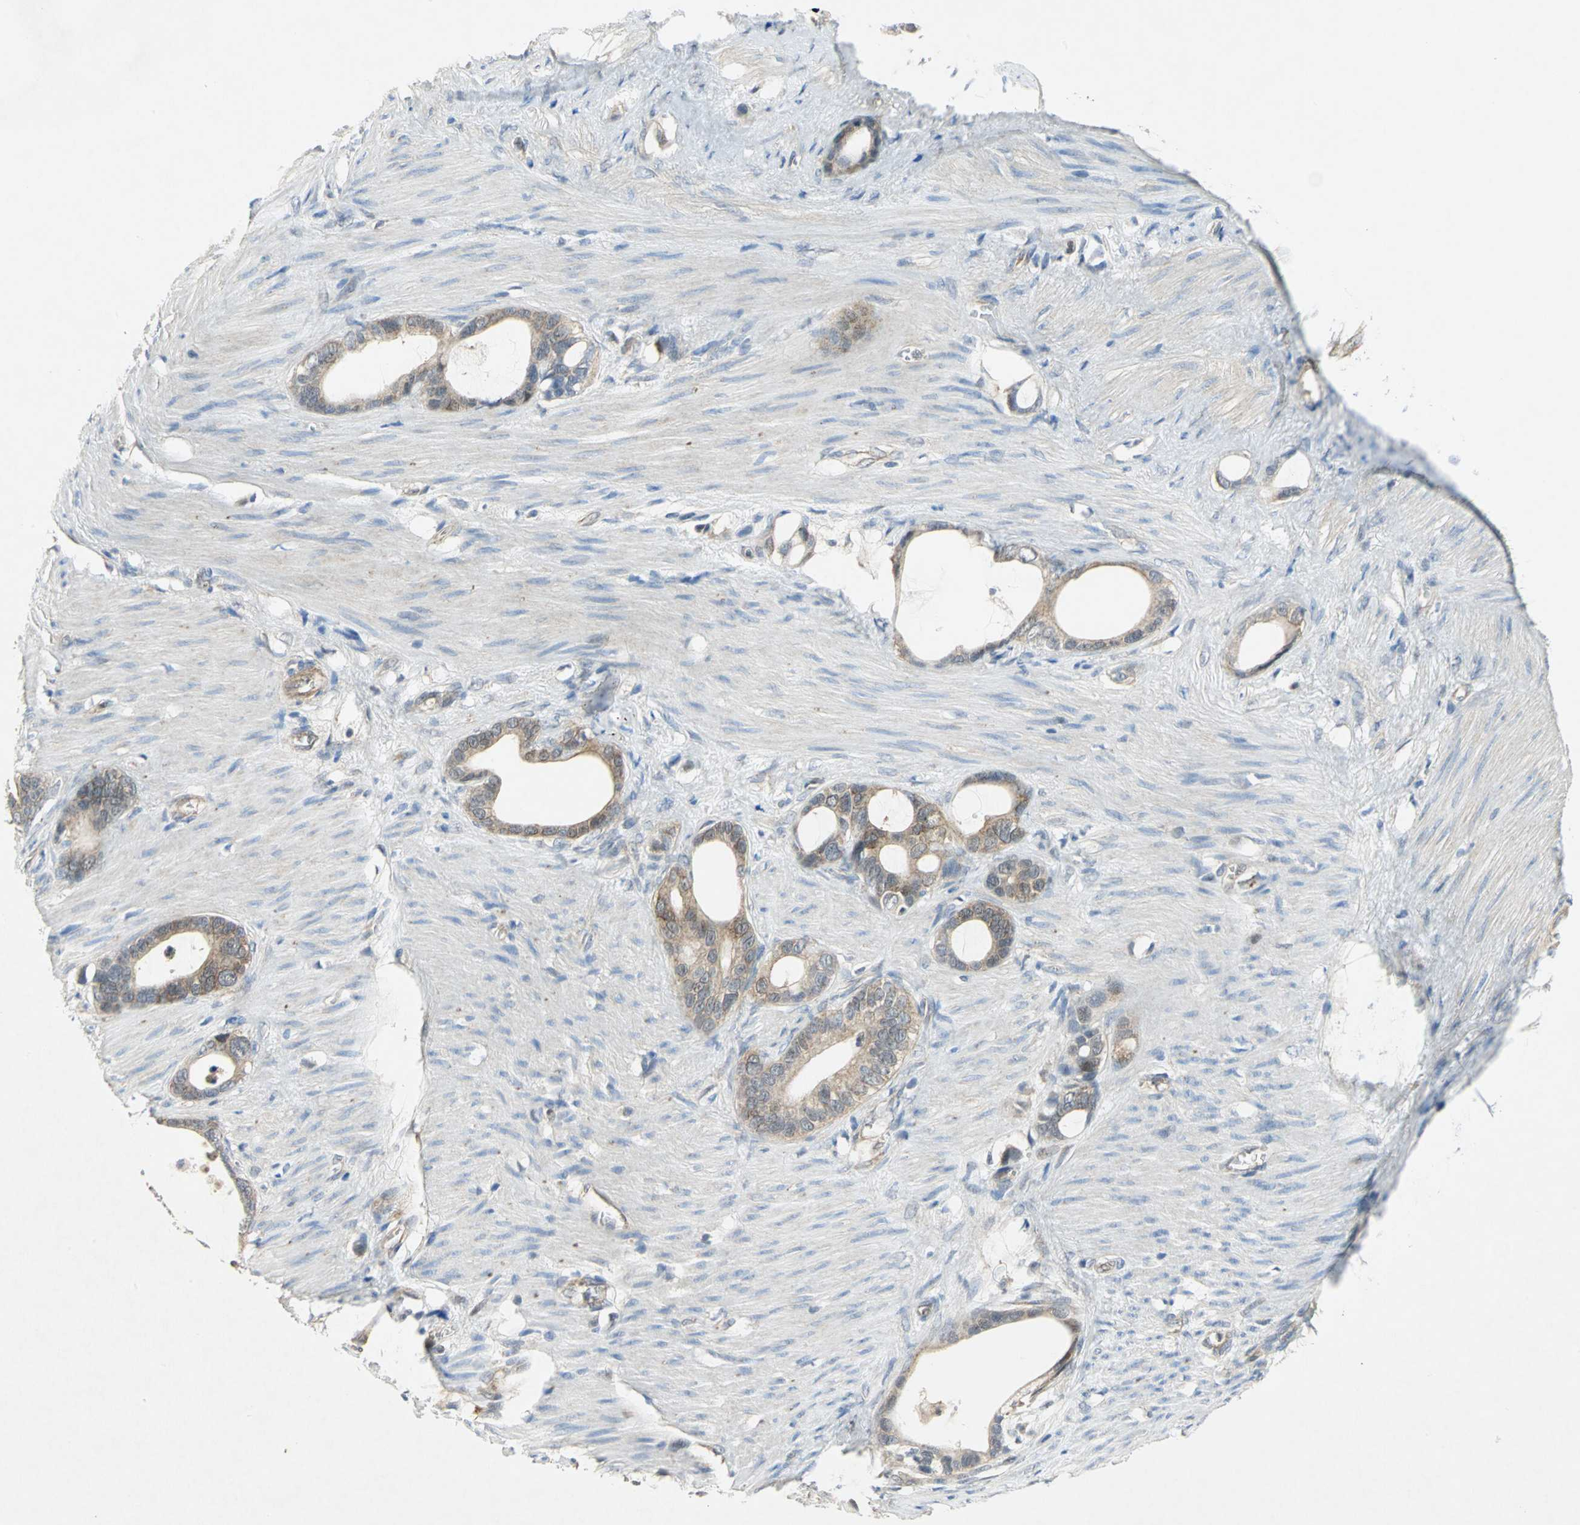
{"staining": {"intensity": "moderate", "quantity": ">75%", "location": "cytoplasmic/membranous"}, "tissue": "stomach cancer", "cell_type": "Tumor cells", "image_type": "cancer", "snomed": [{"axis": "morphology", "description": "Adenocarcinoma, NOS"}, {"axis": "topography", "description": "Stomach"}], "caption": "Tumor cells reveal medium levels of moderate cytoplasmic/membranous positivity in about >75% of cells in human stomach cancer. (Stains: DAB in brown, nuclei in blue, Microscopy: brightfield microscopy at high magnification).", "gene": "PPIA", "patient": {"sex": "female", "age": 75}}